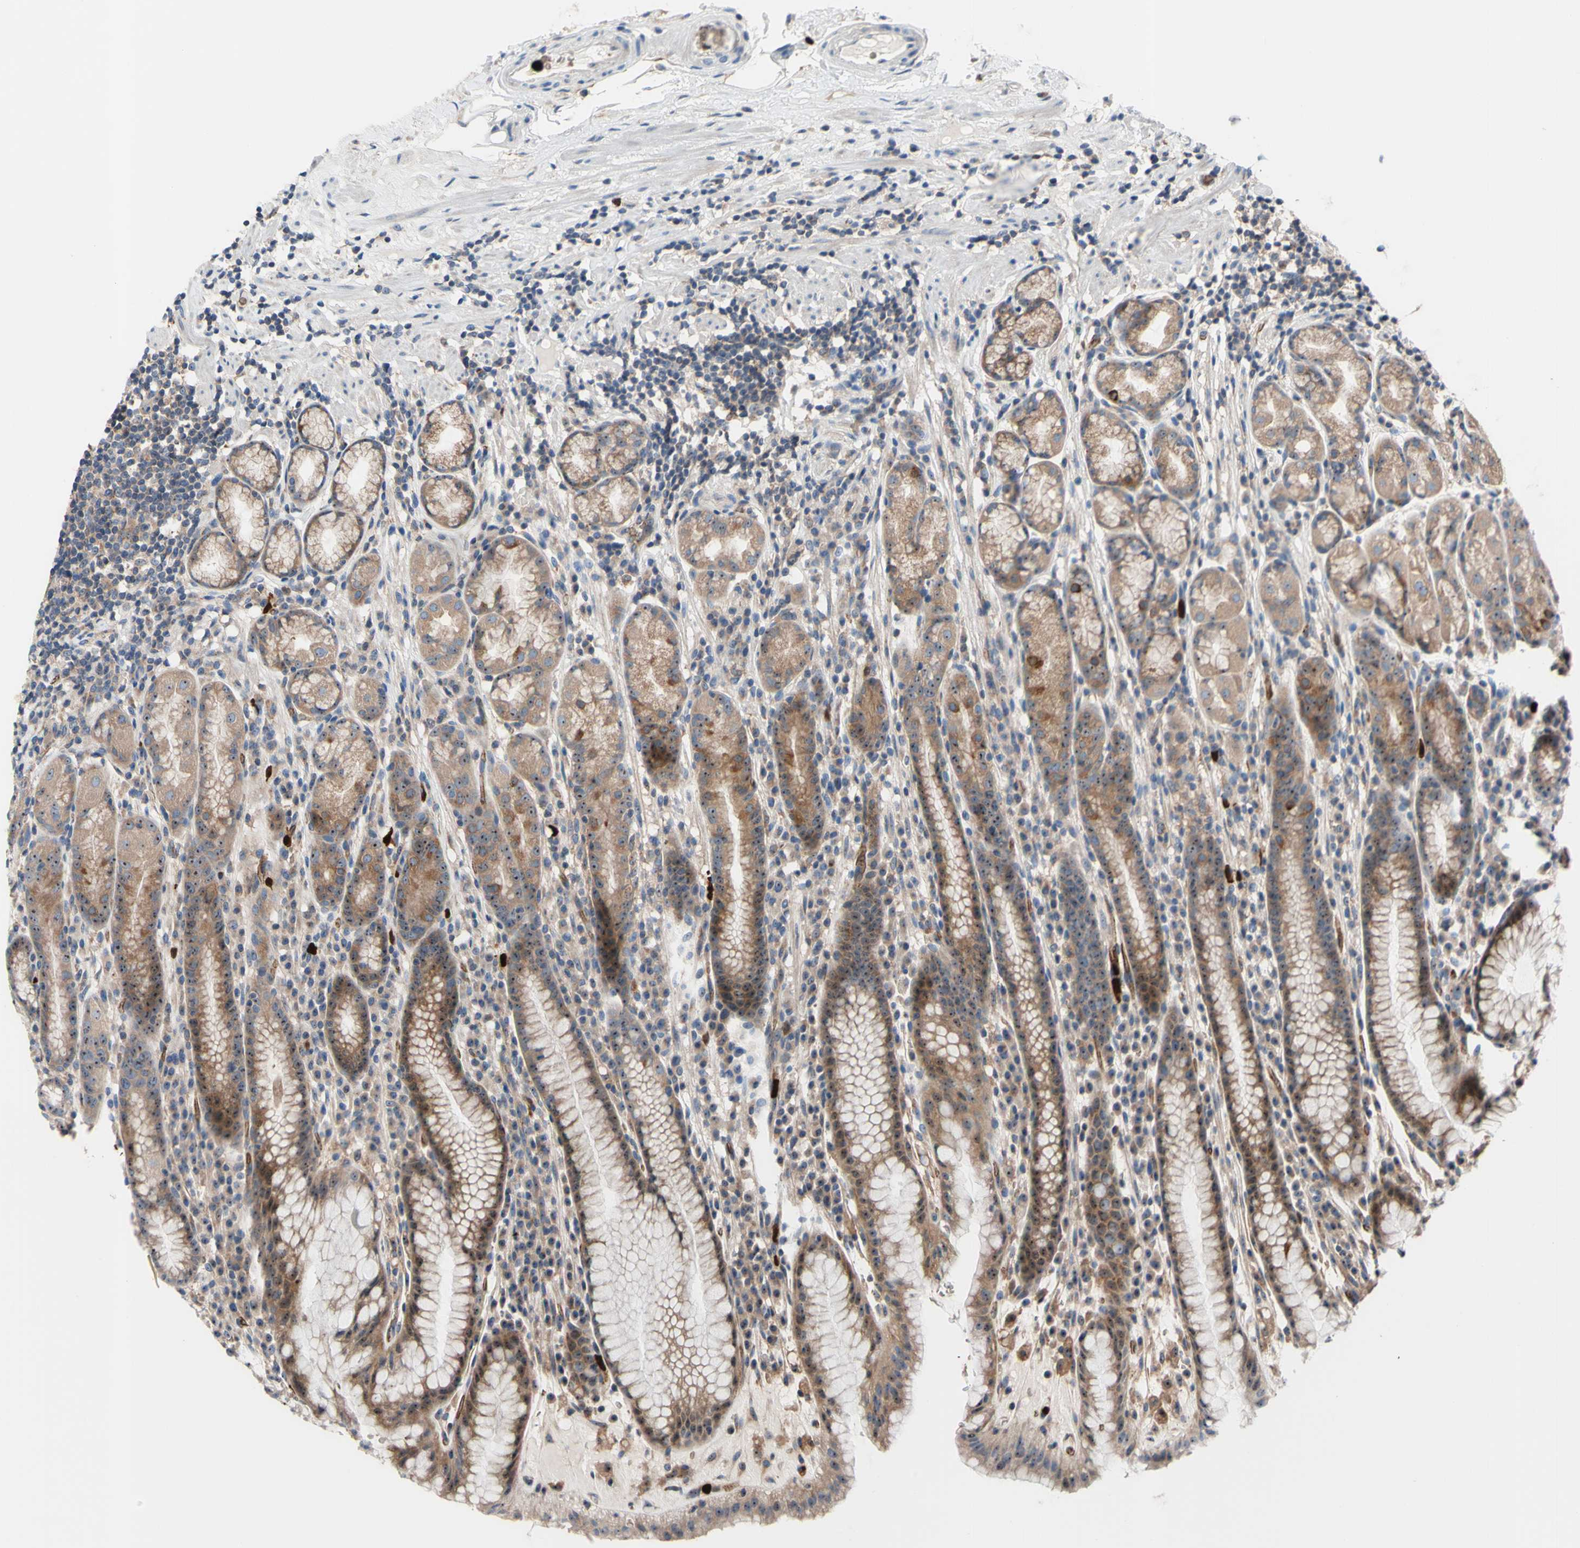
{"staining": {"intensity": "strong", "quantity": ">75%", "location": "cytoplasmic/membranous,nuclear"}, "tissue": "stomach", "cell_type": "Glandular cells", "image_type": "normal", "snomed": [{"axis": "morphology", "description": "Normal tissue, NOS"}, {"axis": "topography", "description": "Stomach, lower"}], "caption": "Strong cytoplasmic/membranous,nuclear expression for a protein is seen in approximately >75% of glandular cells of normal stomach using immunohistochemistry (IHC).", "gene": "USP9X", "patient": {"sex": "male", "age": 52}}